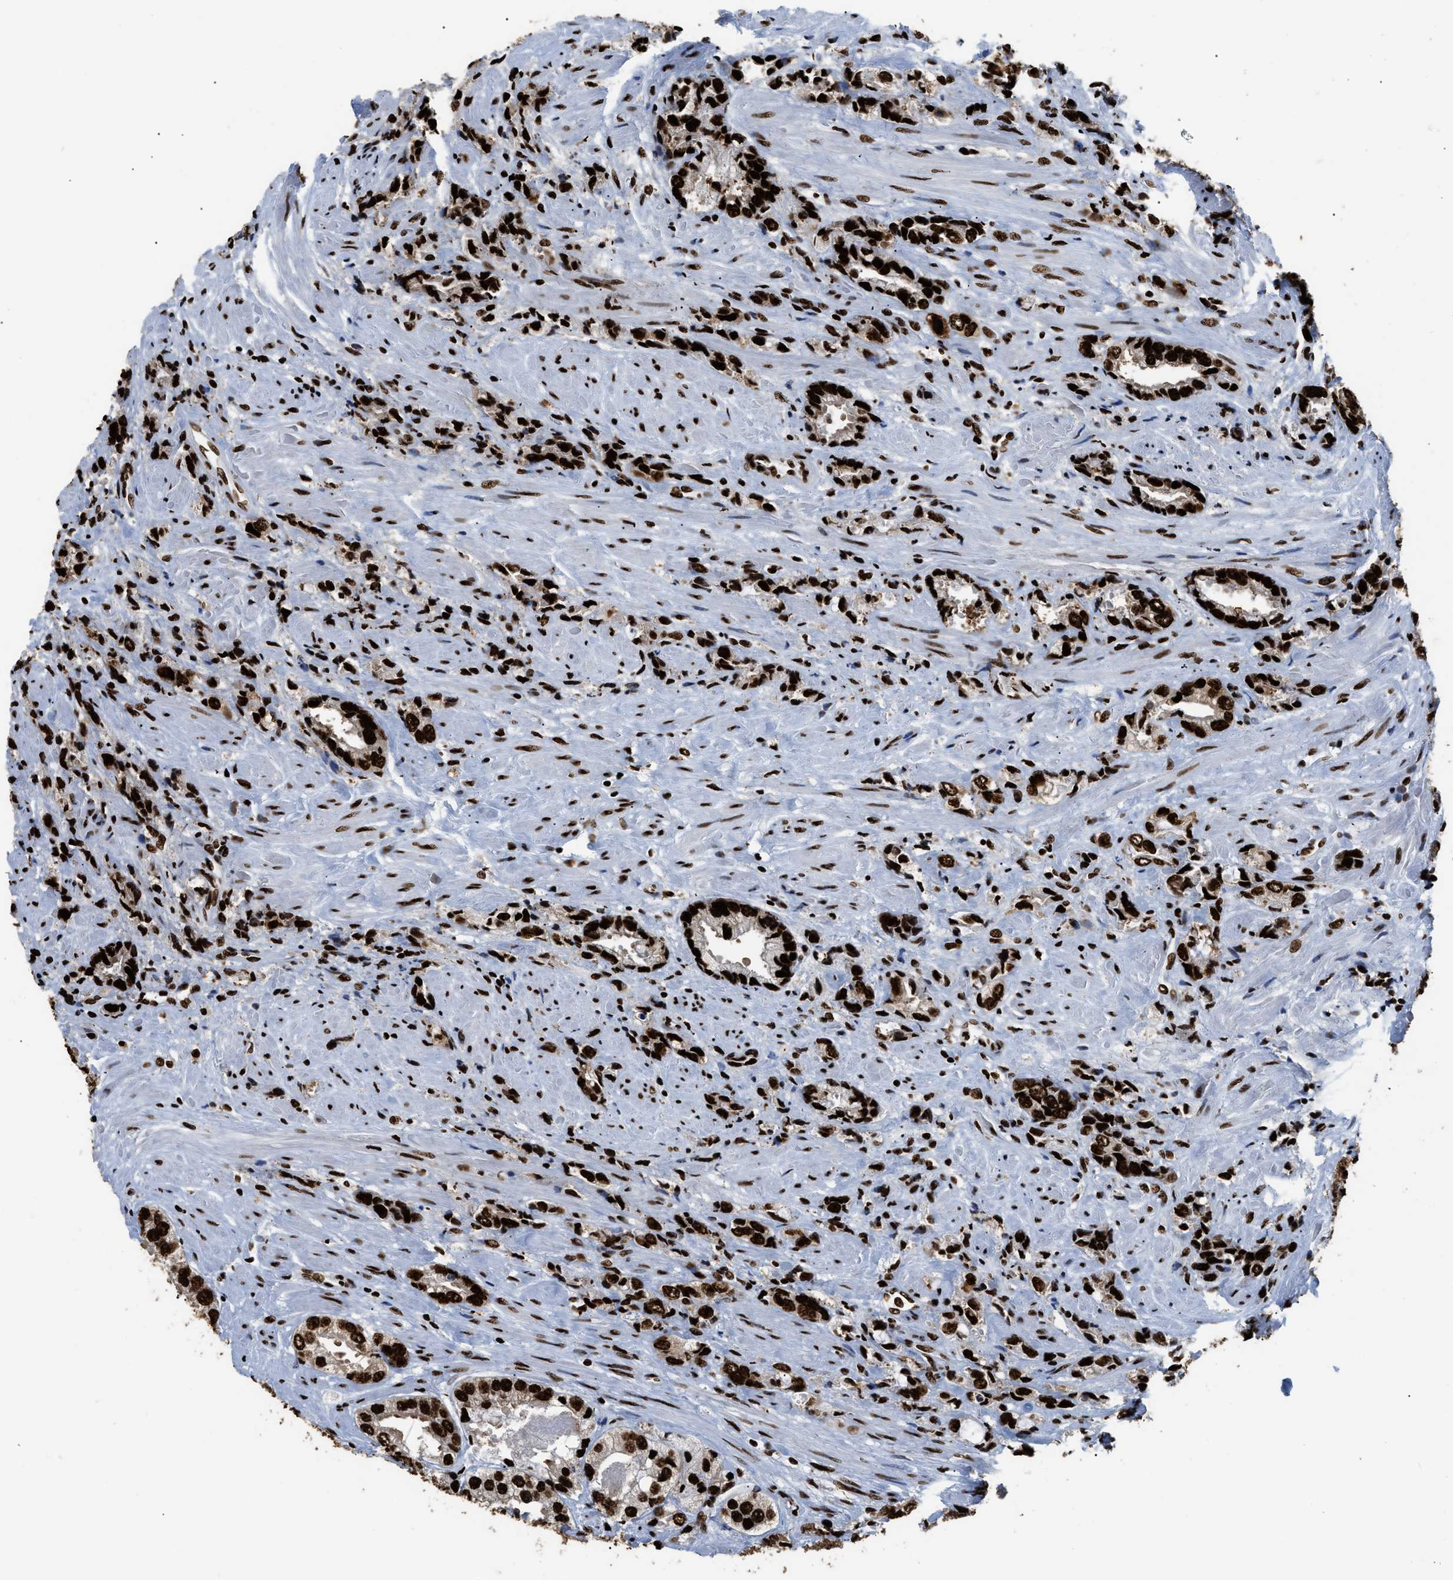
{"staining": {"intensity": "strong", "quantity": ">75%", "location": "nuclear"}, "tissue": "prostate cancer", "cell_type": "Tumor cells", "image_type": "cancer", "snomed": [{"axis": "morphology", "description": "Adenocarcinoma, High grade"}, {"axis": "topography", "description": "Prostate"}], "caption": "A brown stain highlights strong nuclear expression of a protein in human prostate cancer (high-grade adenocarcinoma) tumor cells.", "gene": "HNRNPM", "patient": {"sex": "male", "age": 61}}